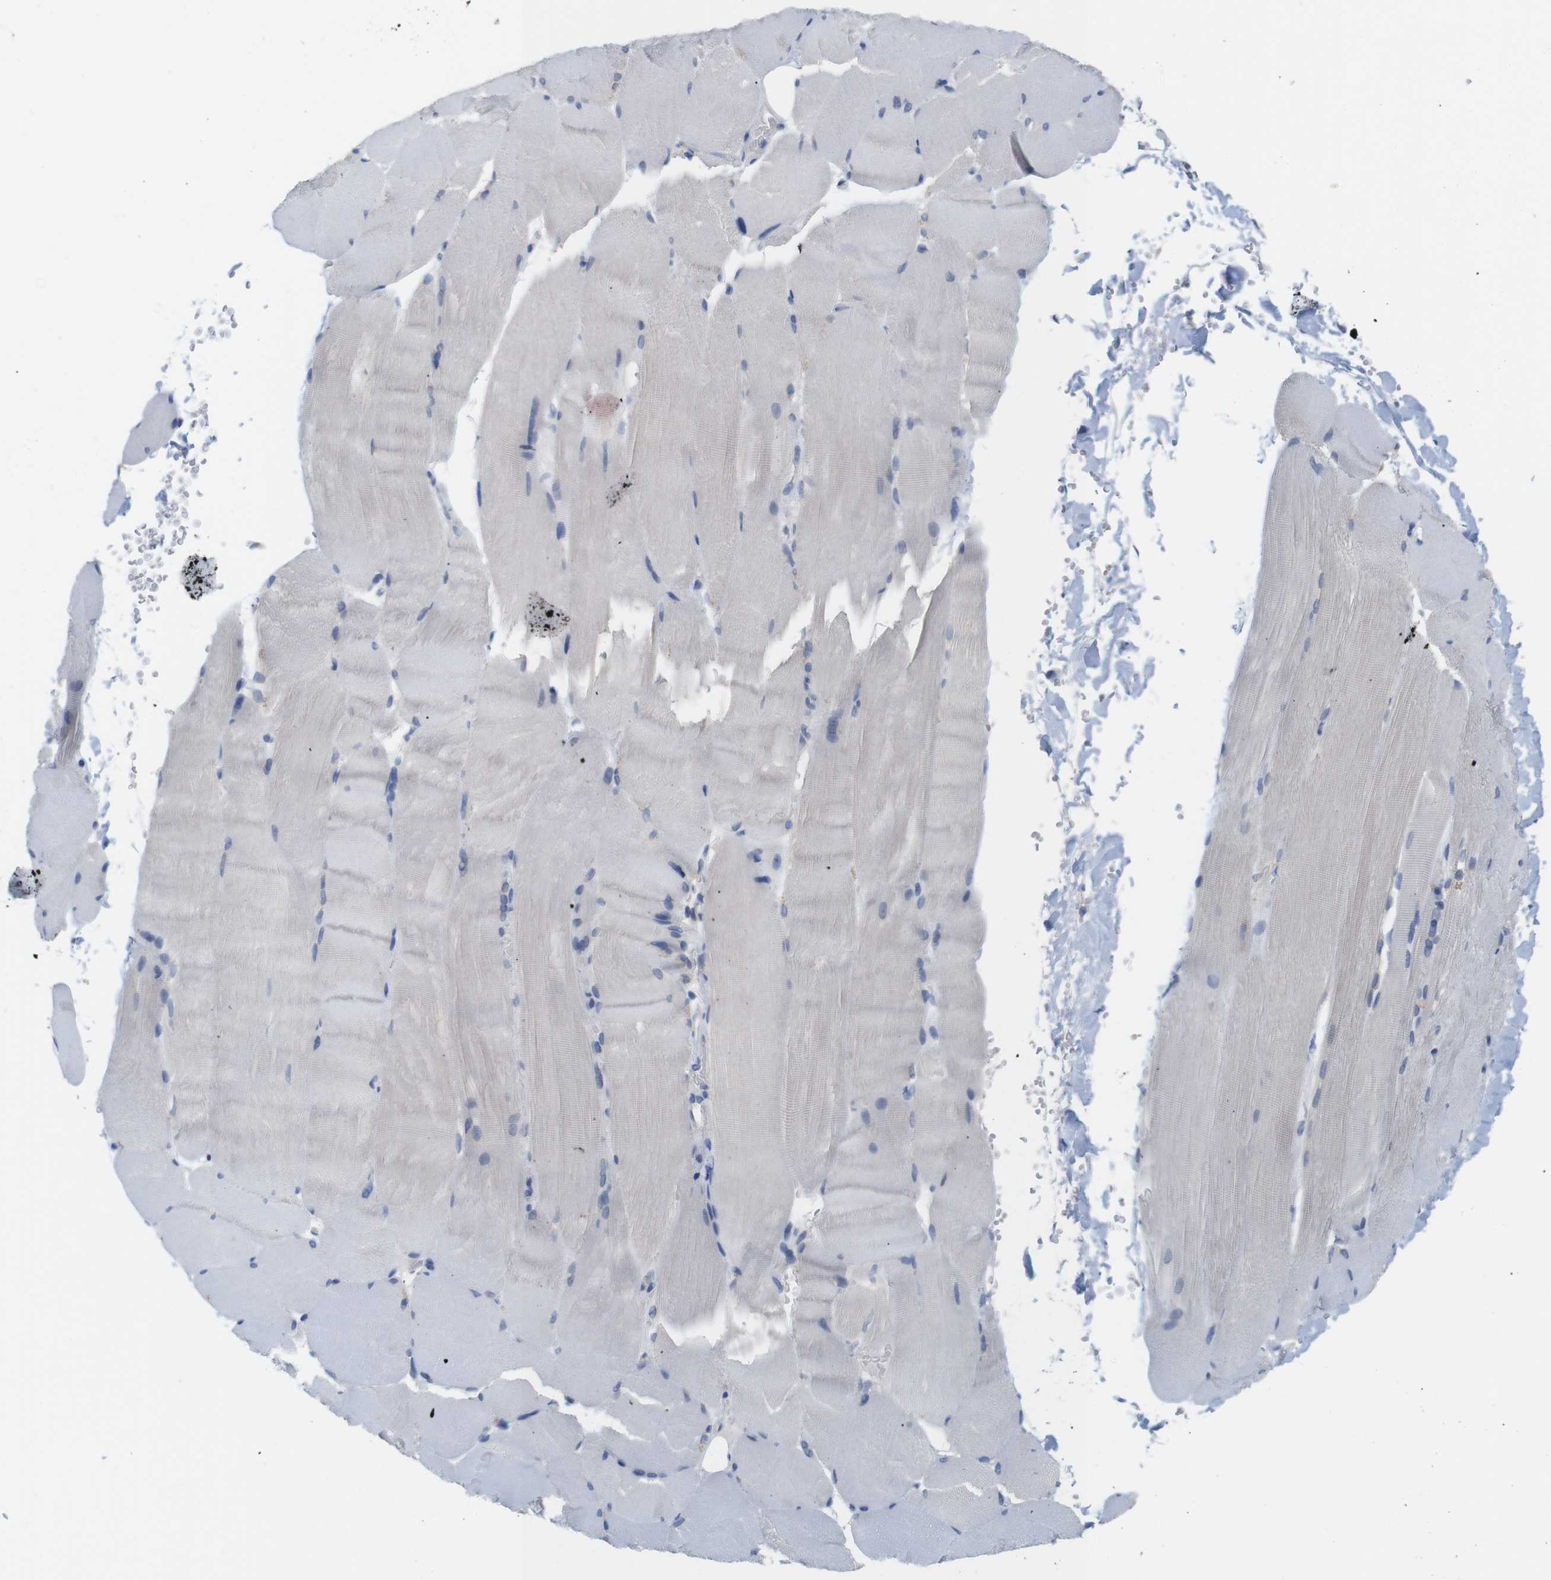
{"staining": {"intensity": "negative", "quantity": "none", "location": "none"}, "tissue": "skeletal muscle", "cell_type": "Myocytes", "image_type": "normal", "snomed": [{"axis": "morphology", "description": "Normal tissue, NOS"}, {"axis": "topography", "description": "Skin"}, {"axis": "topography", "description": "Skeletal muscle"}], "caption": "Immunohistochemical staining of benign skeletal muscle demonstrates no significant positivity in myocytes. (Stains: DAB (3,3'-diaminobenzidine) IHC with hematoxylin counter stain, Microscopy: brightfield microscopy at high magnification).", "gene": "NEBL", "patient": {"sex": "male", "age": 83}}